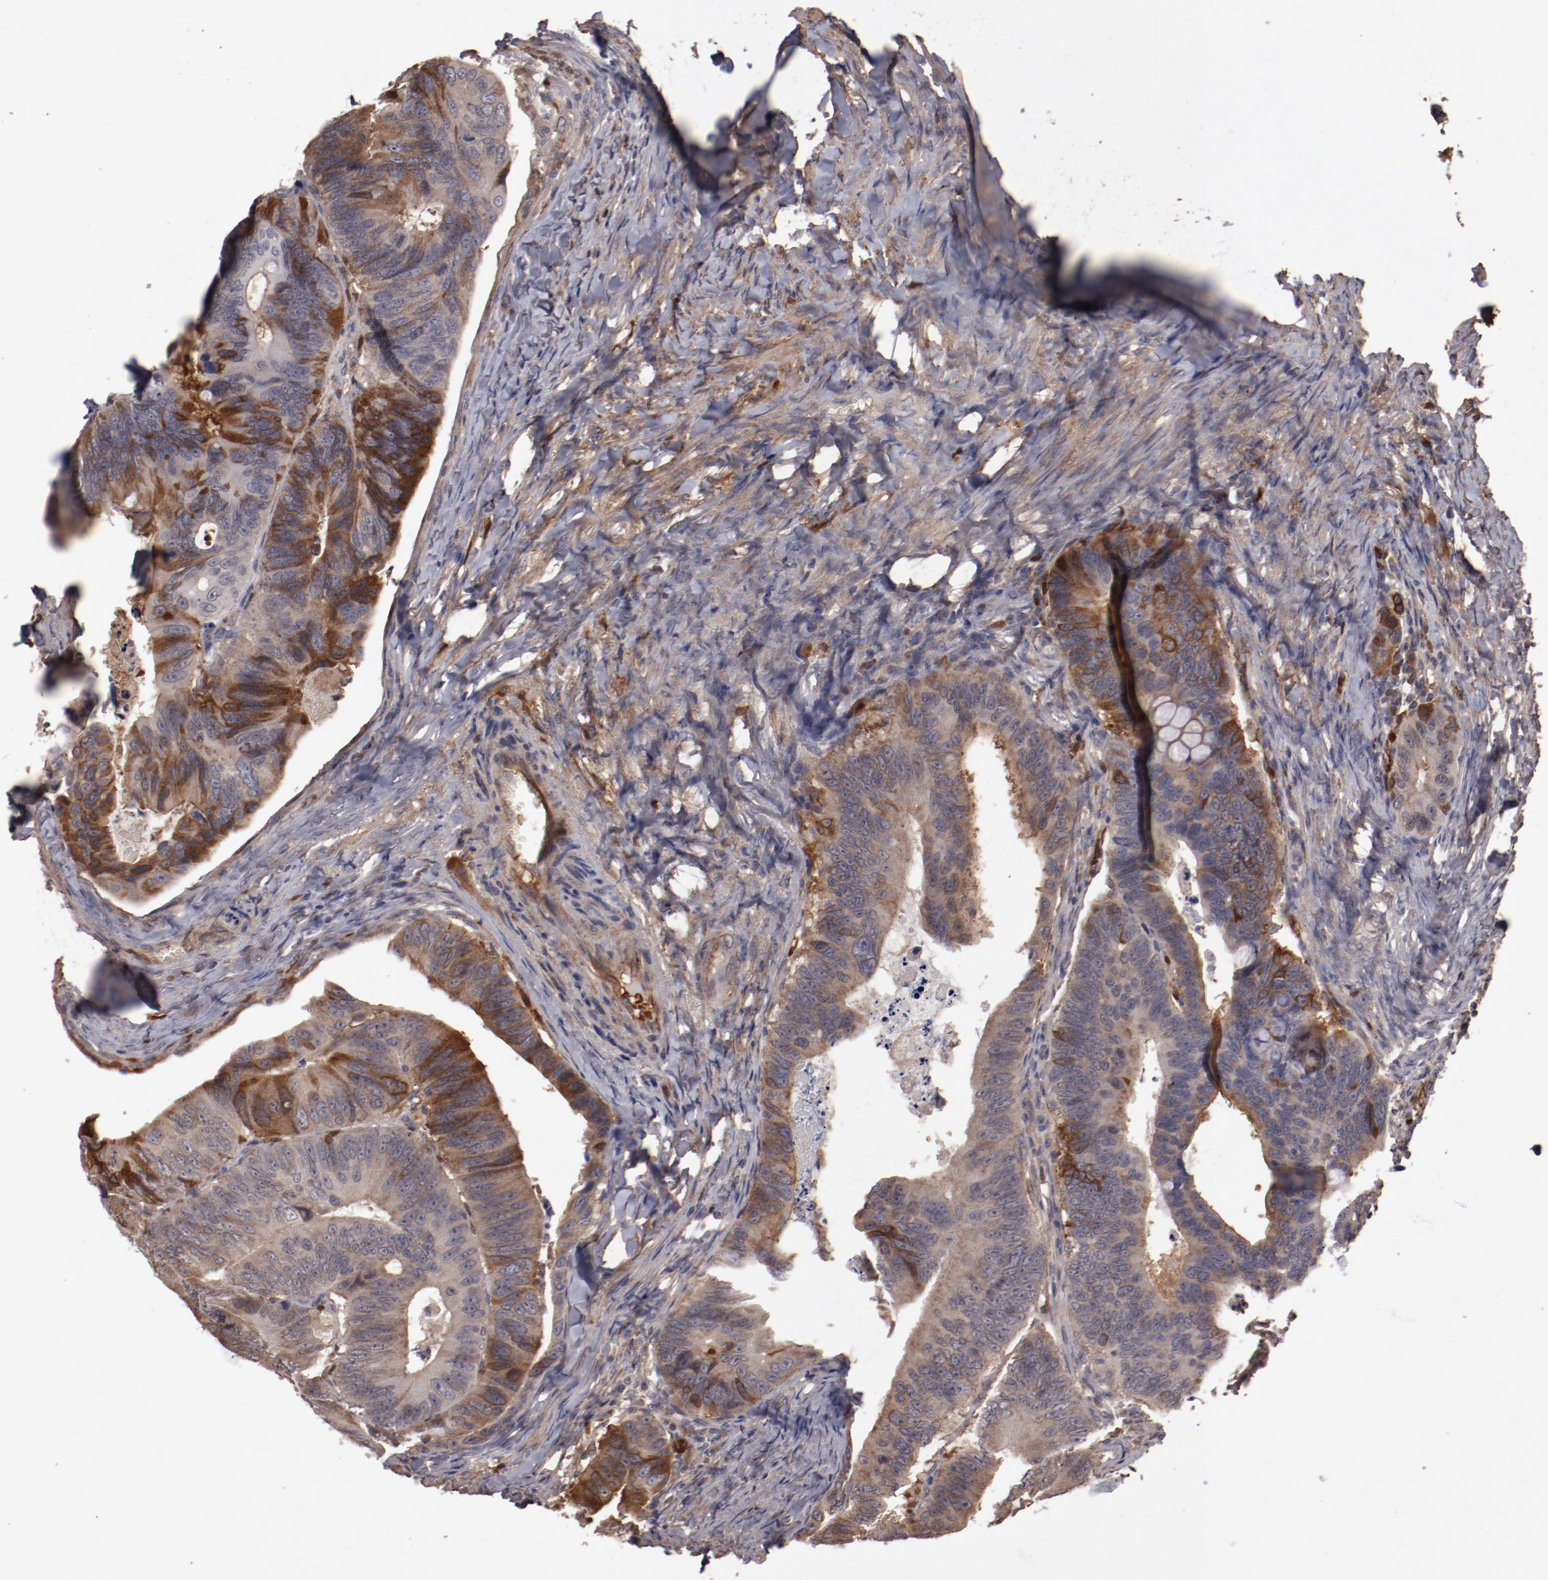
{"staining": {"intensity": "moderate", "quantity": "25%-75%", "location": "cytoplasmic/membranous"}, "tissue": "colorectal cancer", "cell_type": "Tumor cells", "image_type": "cancer", "snomed": [{"axis": "morphology", "description": "Adenocarcinoma, NOS"}, {"axis": "topography", "description": "Colon"}], "caption": "Brown immunohistochemical staining in human colorectal adenocarcinoma reveals moderate cytoplasmic/membranous positivity in approximately 25%-75% of tumor cells.", "gene": "SERPINA7", "patient": {"sex": "female", "age": 55}}